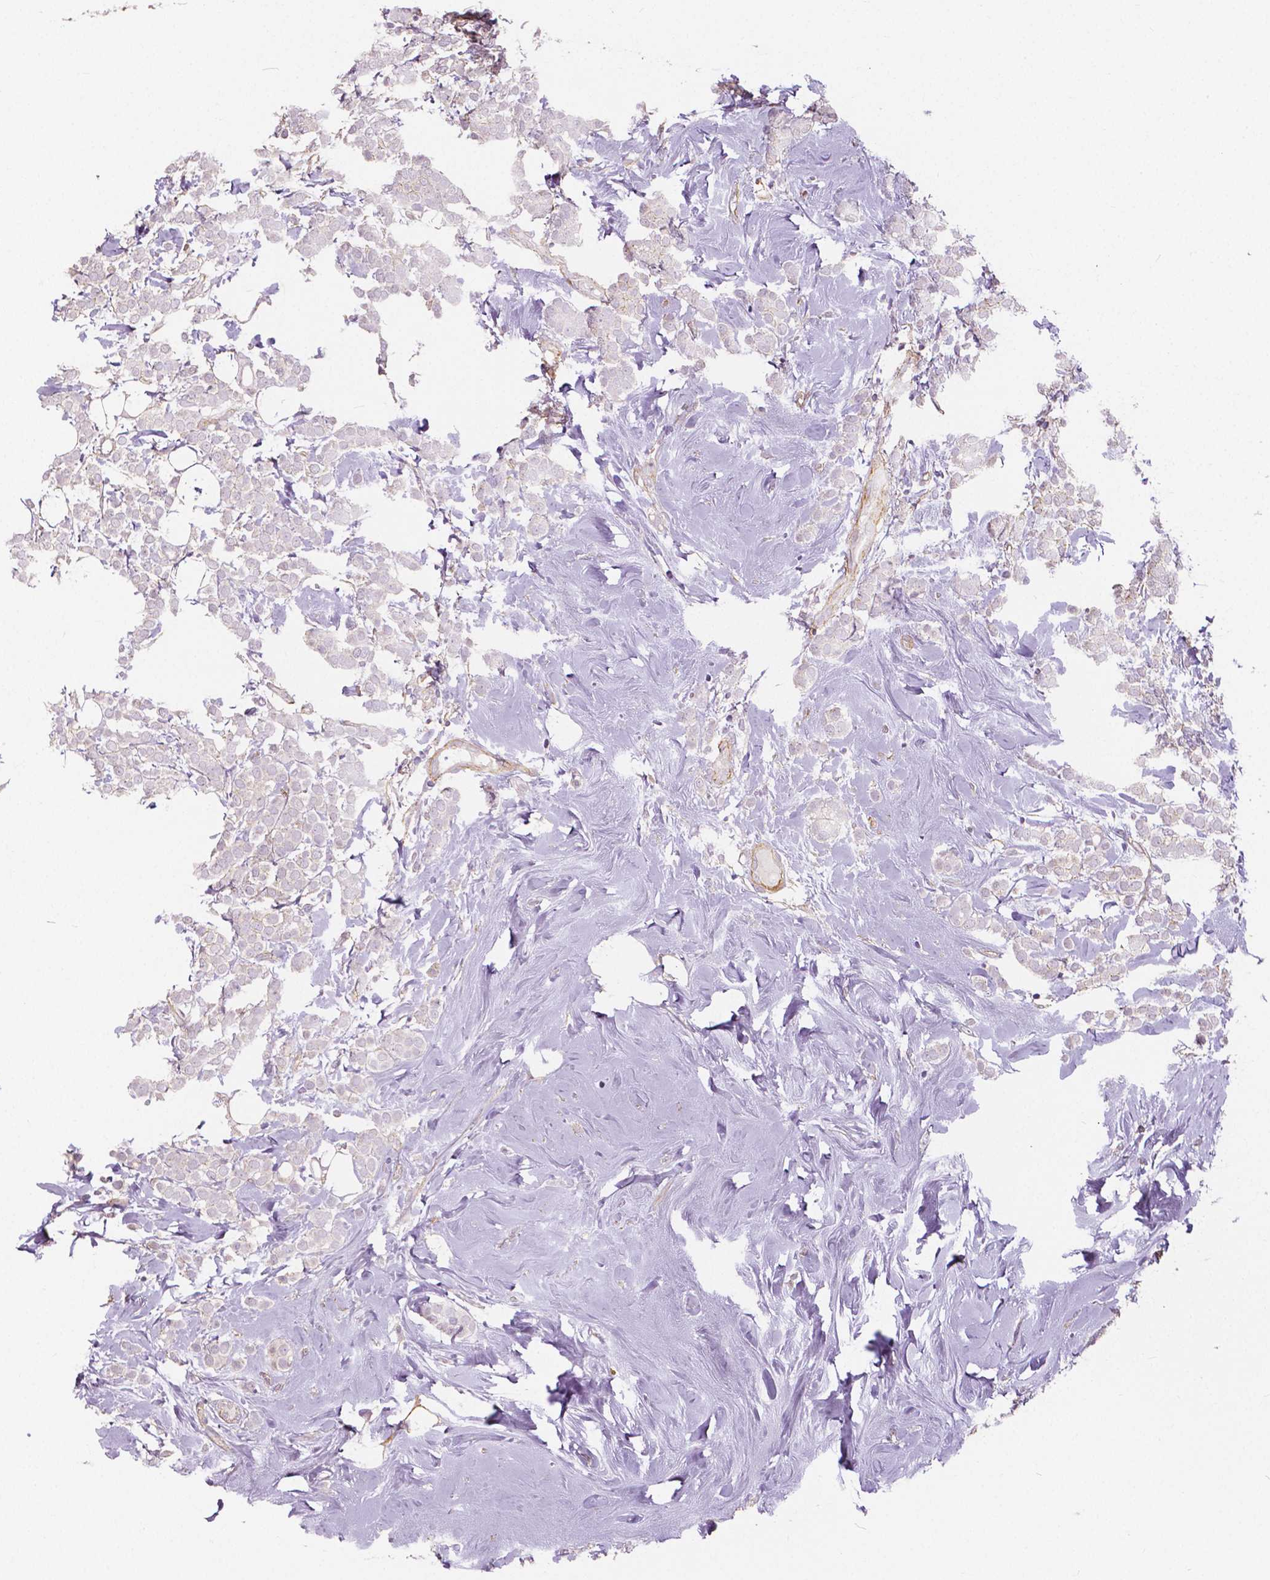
{"staining": {"intensity": "negative", "quantity": "none", "location": "none"}, "tissue": "breast cancer", "cell_type": "Tumor cells", "image_type": "cancer", "snomed": [{"axis": "morphology", "description": "Lobular carcinoma"}, {"axis": "topography", "description": "Breast"}], "caption": "Tumor cells show no significant protein staining in breast cancer.", "gene": "FLT1", "patient": {"sex": "female", "age": 49}}